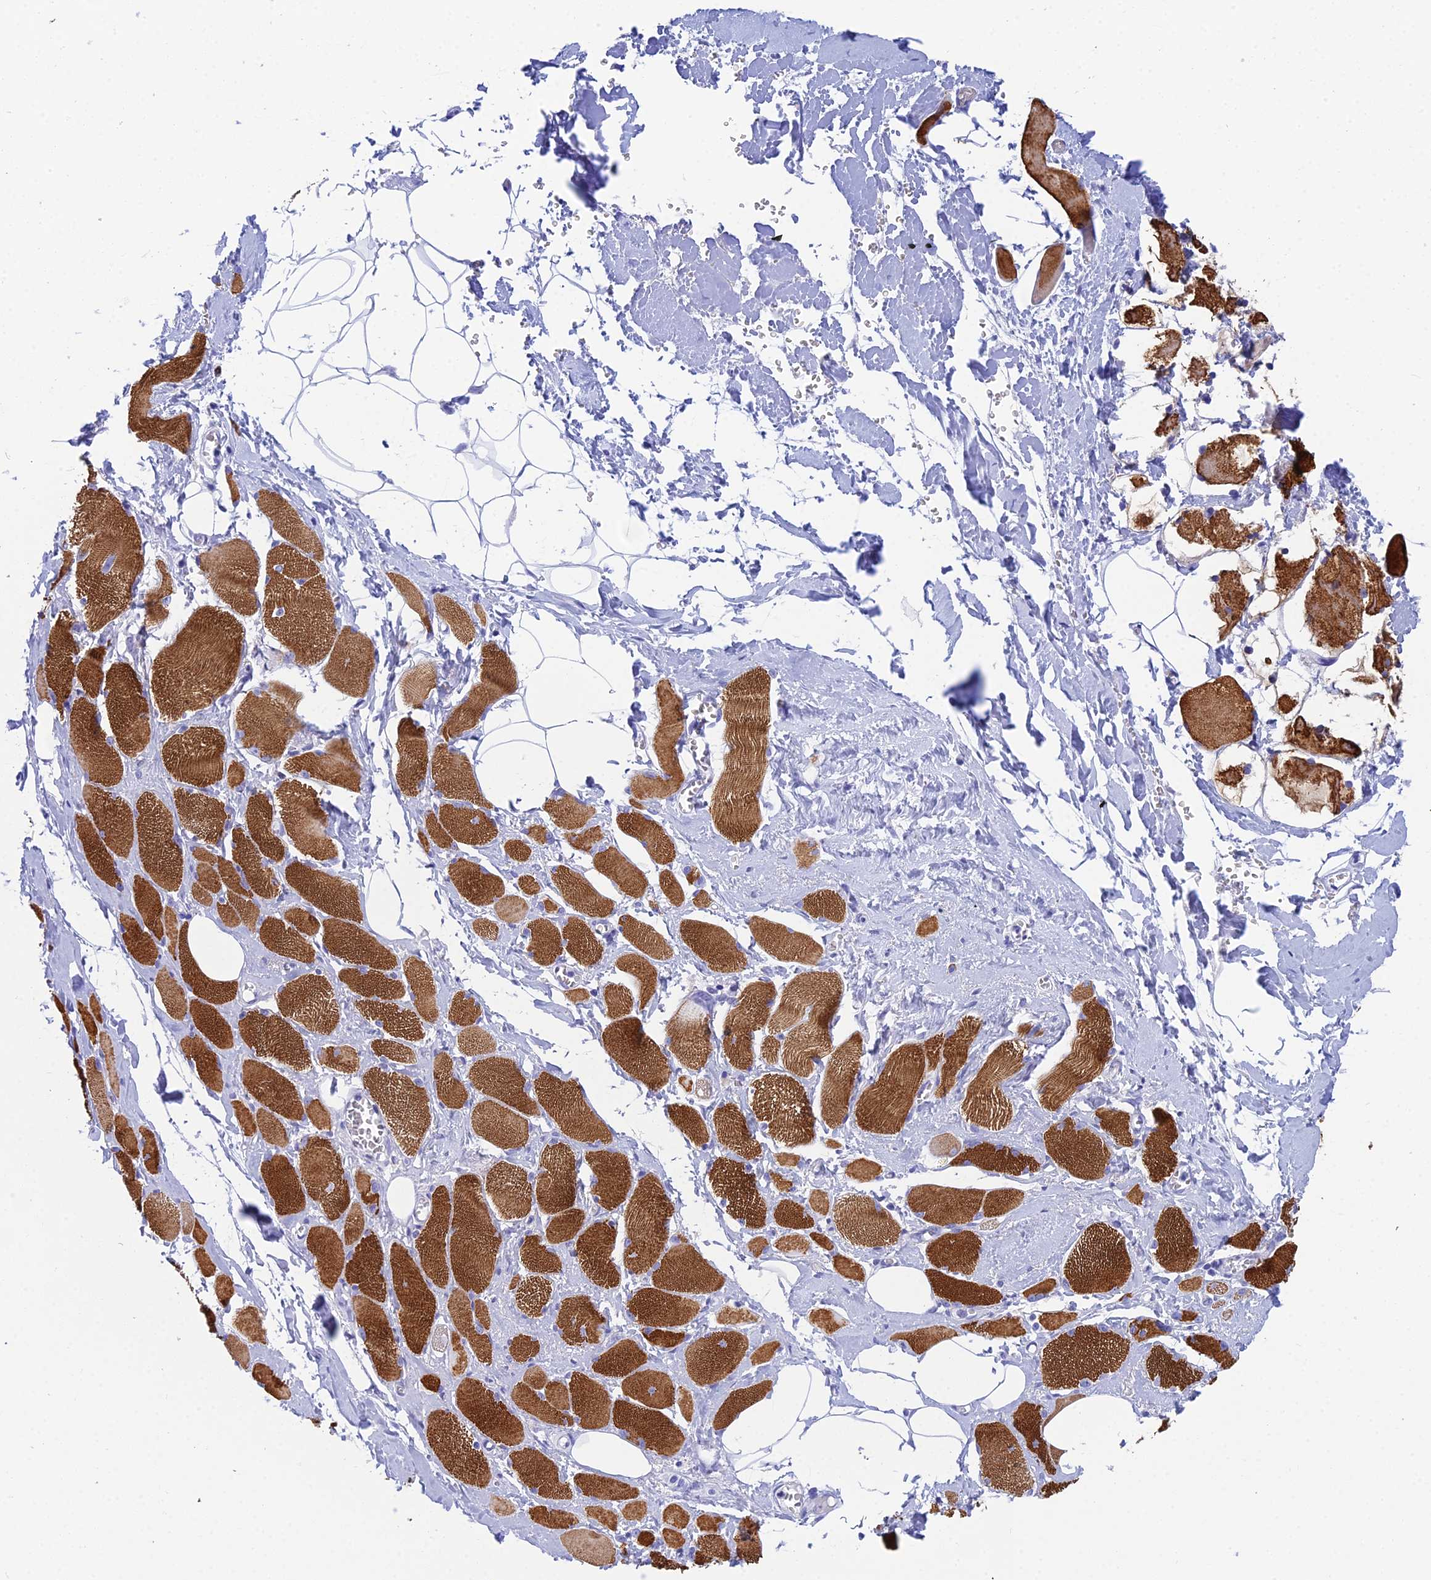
{"staining": {"intensity": "strong", "quantity": "25%-75%", "location": "cytoplasmic/membranous"}, "tissue": "skeletal muscle", "cell_type": "Myocytes", "image_type": "normal", "snomed": [{"axis": "morphology", "description": "Normal tissue, NOS"}, {"axis": "morphology", "description": "Basal cell carcinoma"}, {"axis": "topography", "description": "Skeletal muscle"}], "caption": "Skeletal muscle stained with IHC displays strong cytoplasmic/membranous positivity in approximately 25%-75% of myocytes. The staining is performed using DAB brown chromogen to label protein expression. The nuclei are counter-stained blue using hematoxylin.", "gene": "REG1A", "patient": {"sex": "female", "age": 64}}